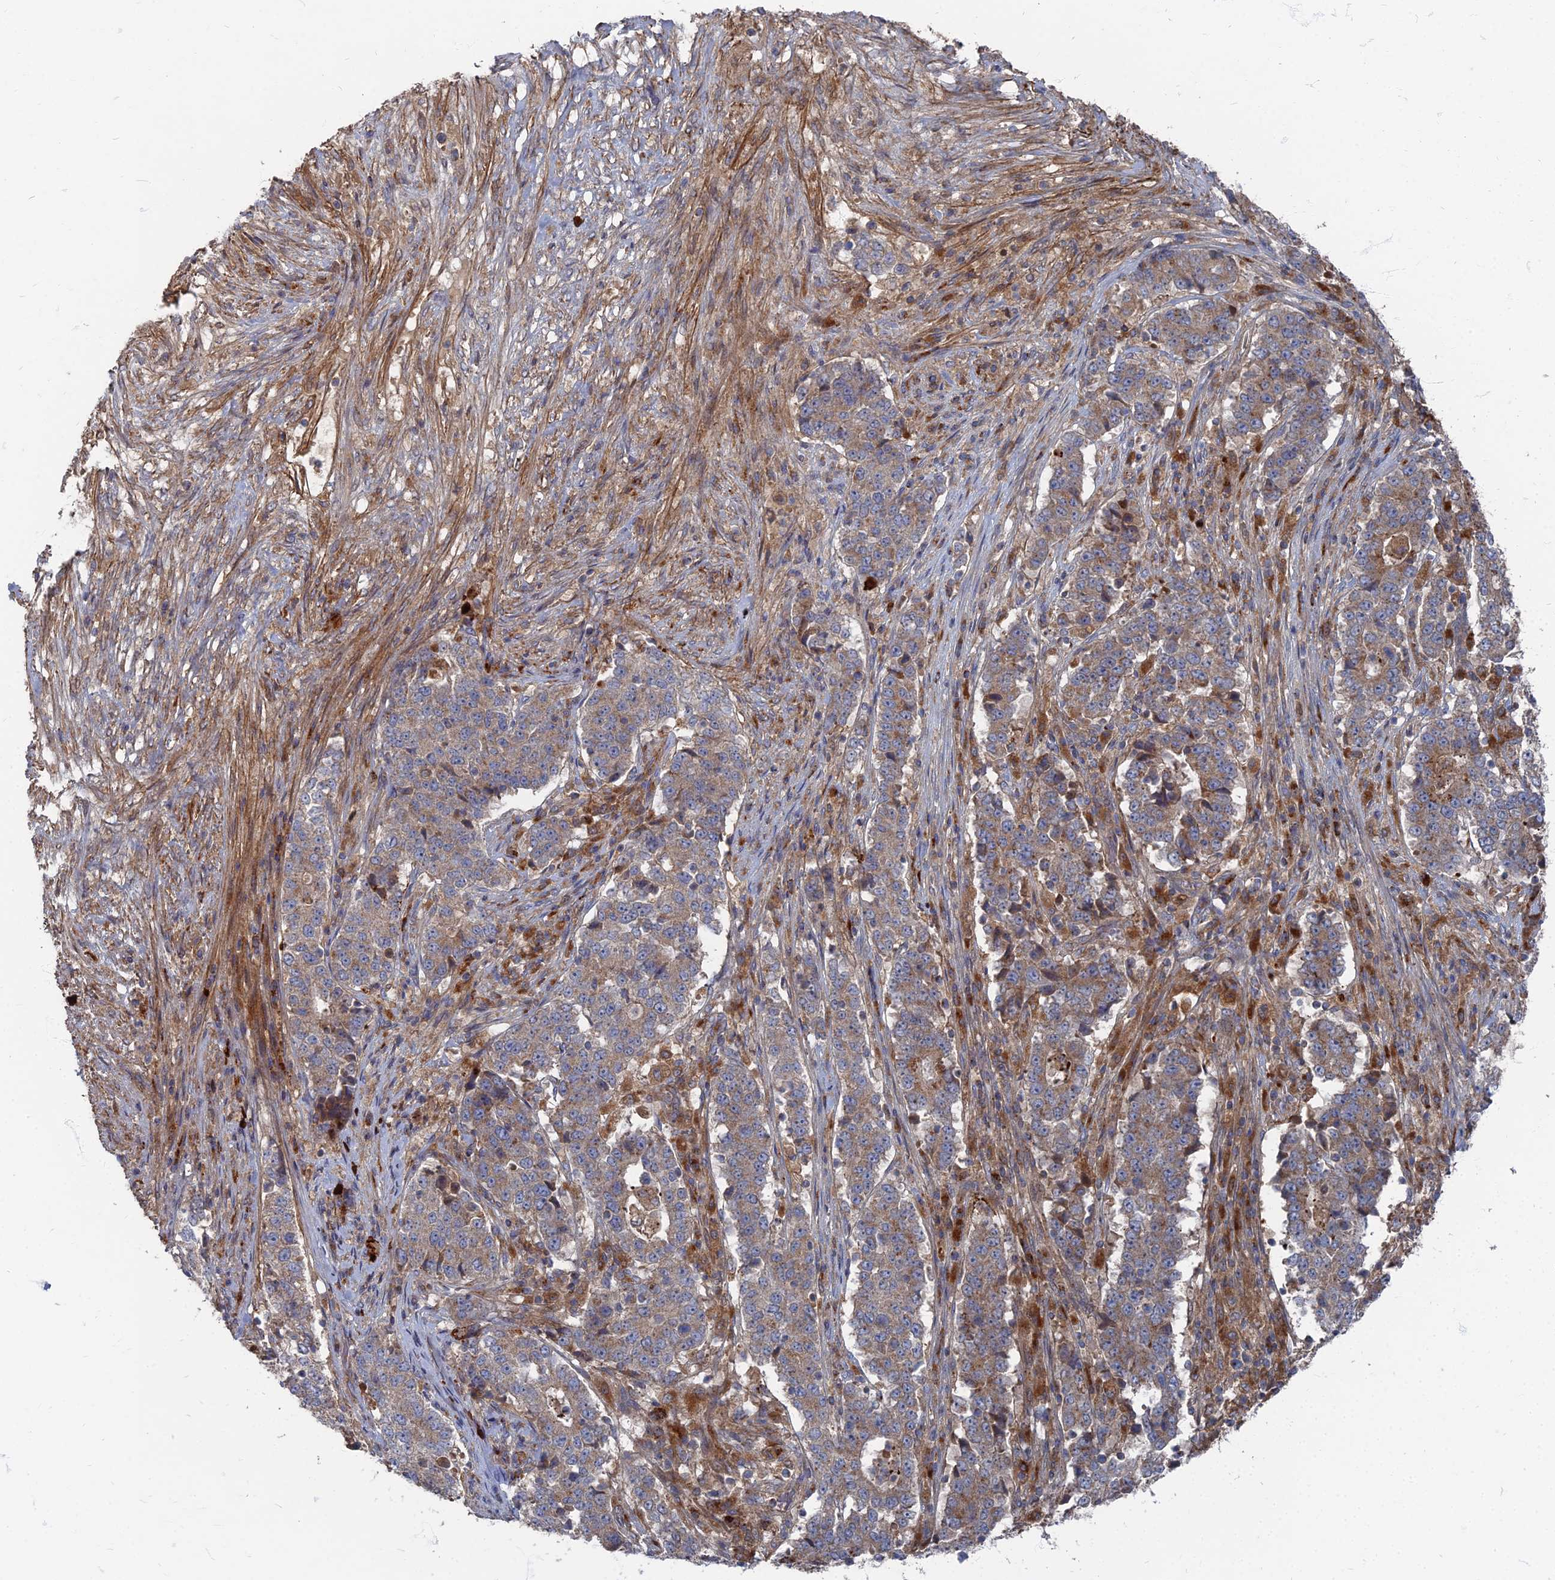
{"staining": {"intensity": "moderate", "quantity": ">75%", "location": "cytoplasmic/membranous"}, "tissue": "stomach cancer", "cell_type": "Tumor cells", "image_type": "cancer", "snomed": [{"axis": "morphology", "description": "Adenocarcinoma, NOS"}, {"axis": "topography", "description": "Stomach"}], "caption": "The histopathology image shows immunohistochemical staining of stomach adenocarcinoma. There is moderate cytoplasmic/membranous staining is seen in about >75% of tumor cells.", "gene": "PPCDC", "patient": {"sex": "male", "age": 59}}